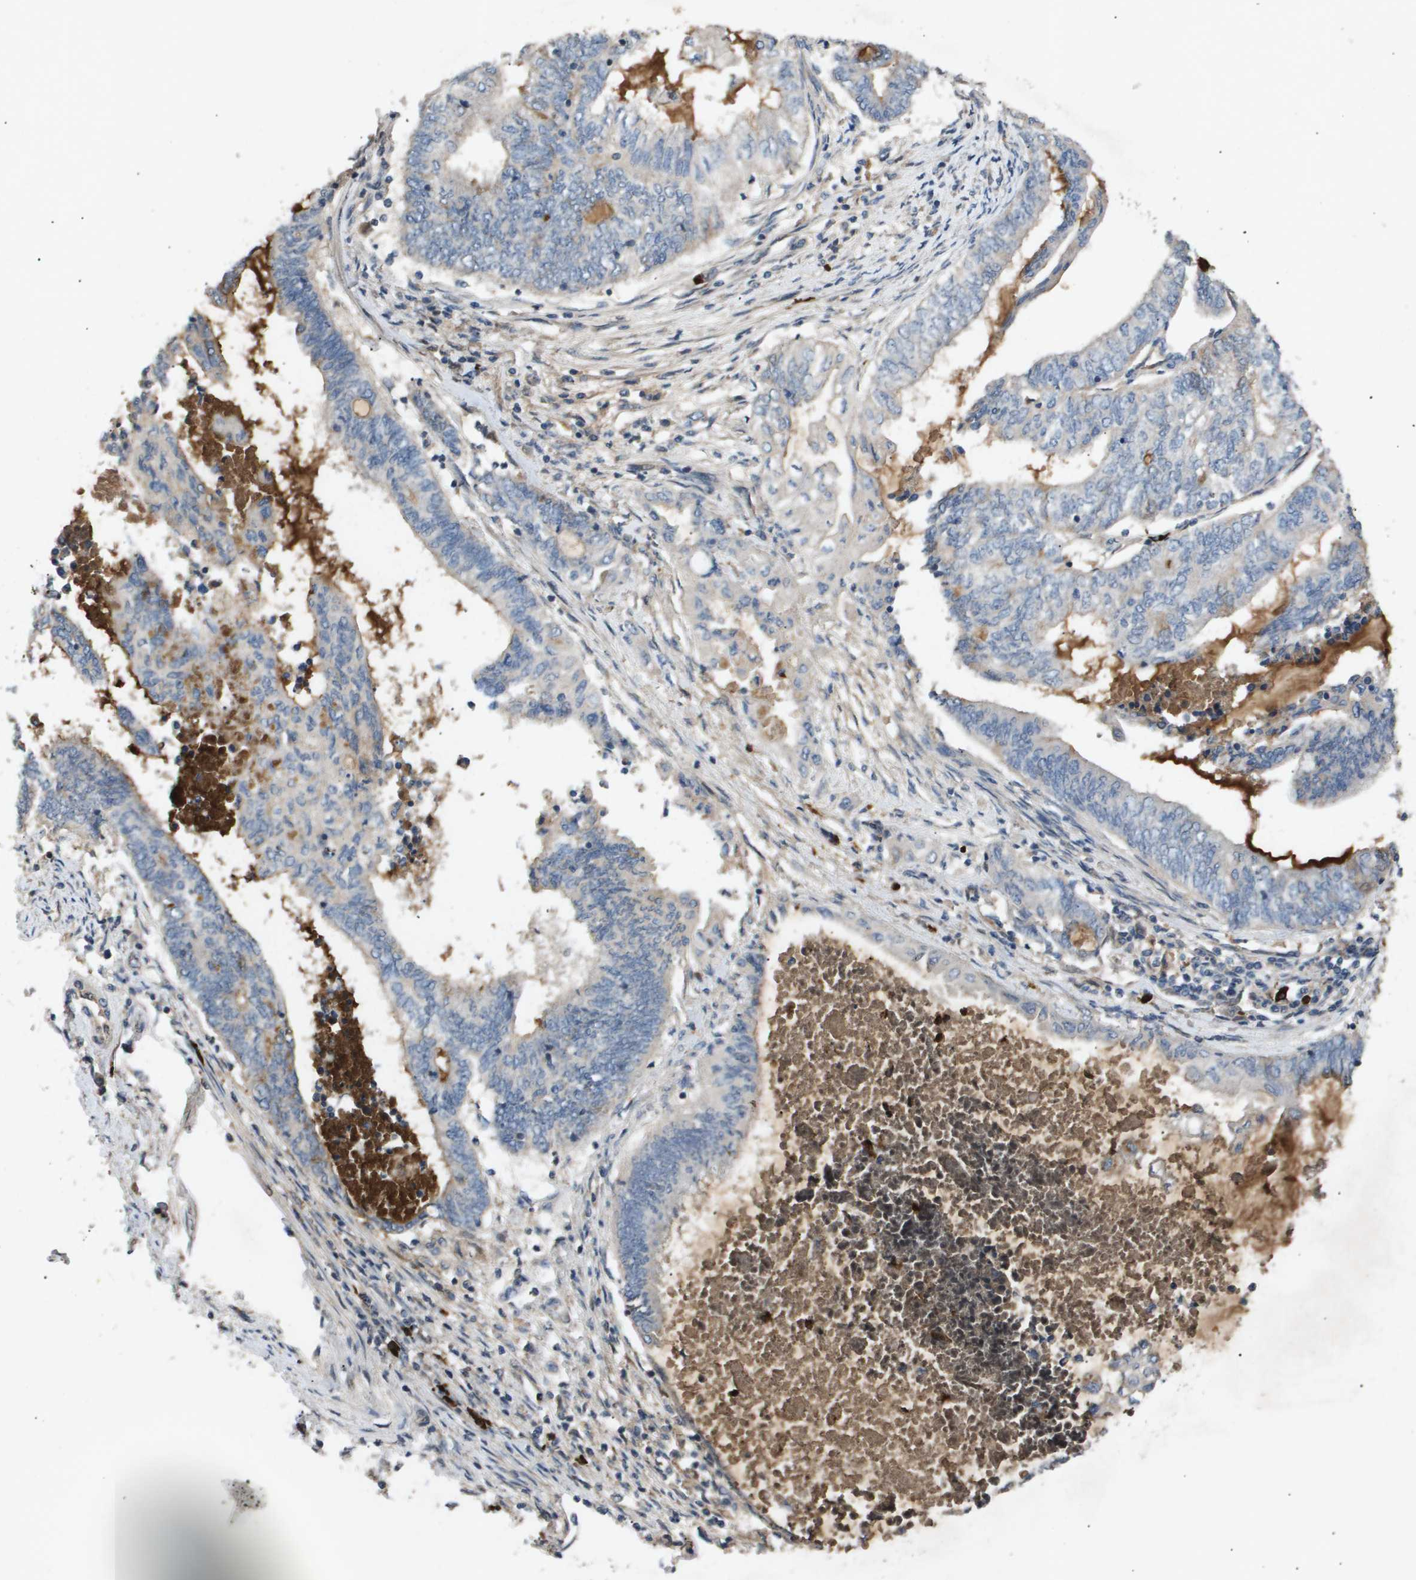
{"staining": {"intensity": "negative", "quantity": "none", "location": "none"}, "tissue": "endometrial cancer", "cell_type": "Tumor cells", "image_type": "cancer", "snomed": [{"axis": "morphology", "description": "Adenocarcinoma, NOS"}, {"axis": "topography", "description": "Uterus"}, {"axis": "topography", "description": "Endometrium"}], "caption": "A high-resolution histopathology image shows immunohistochemistry staining of endometrial cancer (adenocarcinoma), which exhibits no significant expression in tumor cells.", "gene": "ERG", "patient": {"sex": "female", "age": 70}}